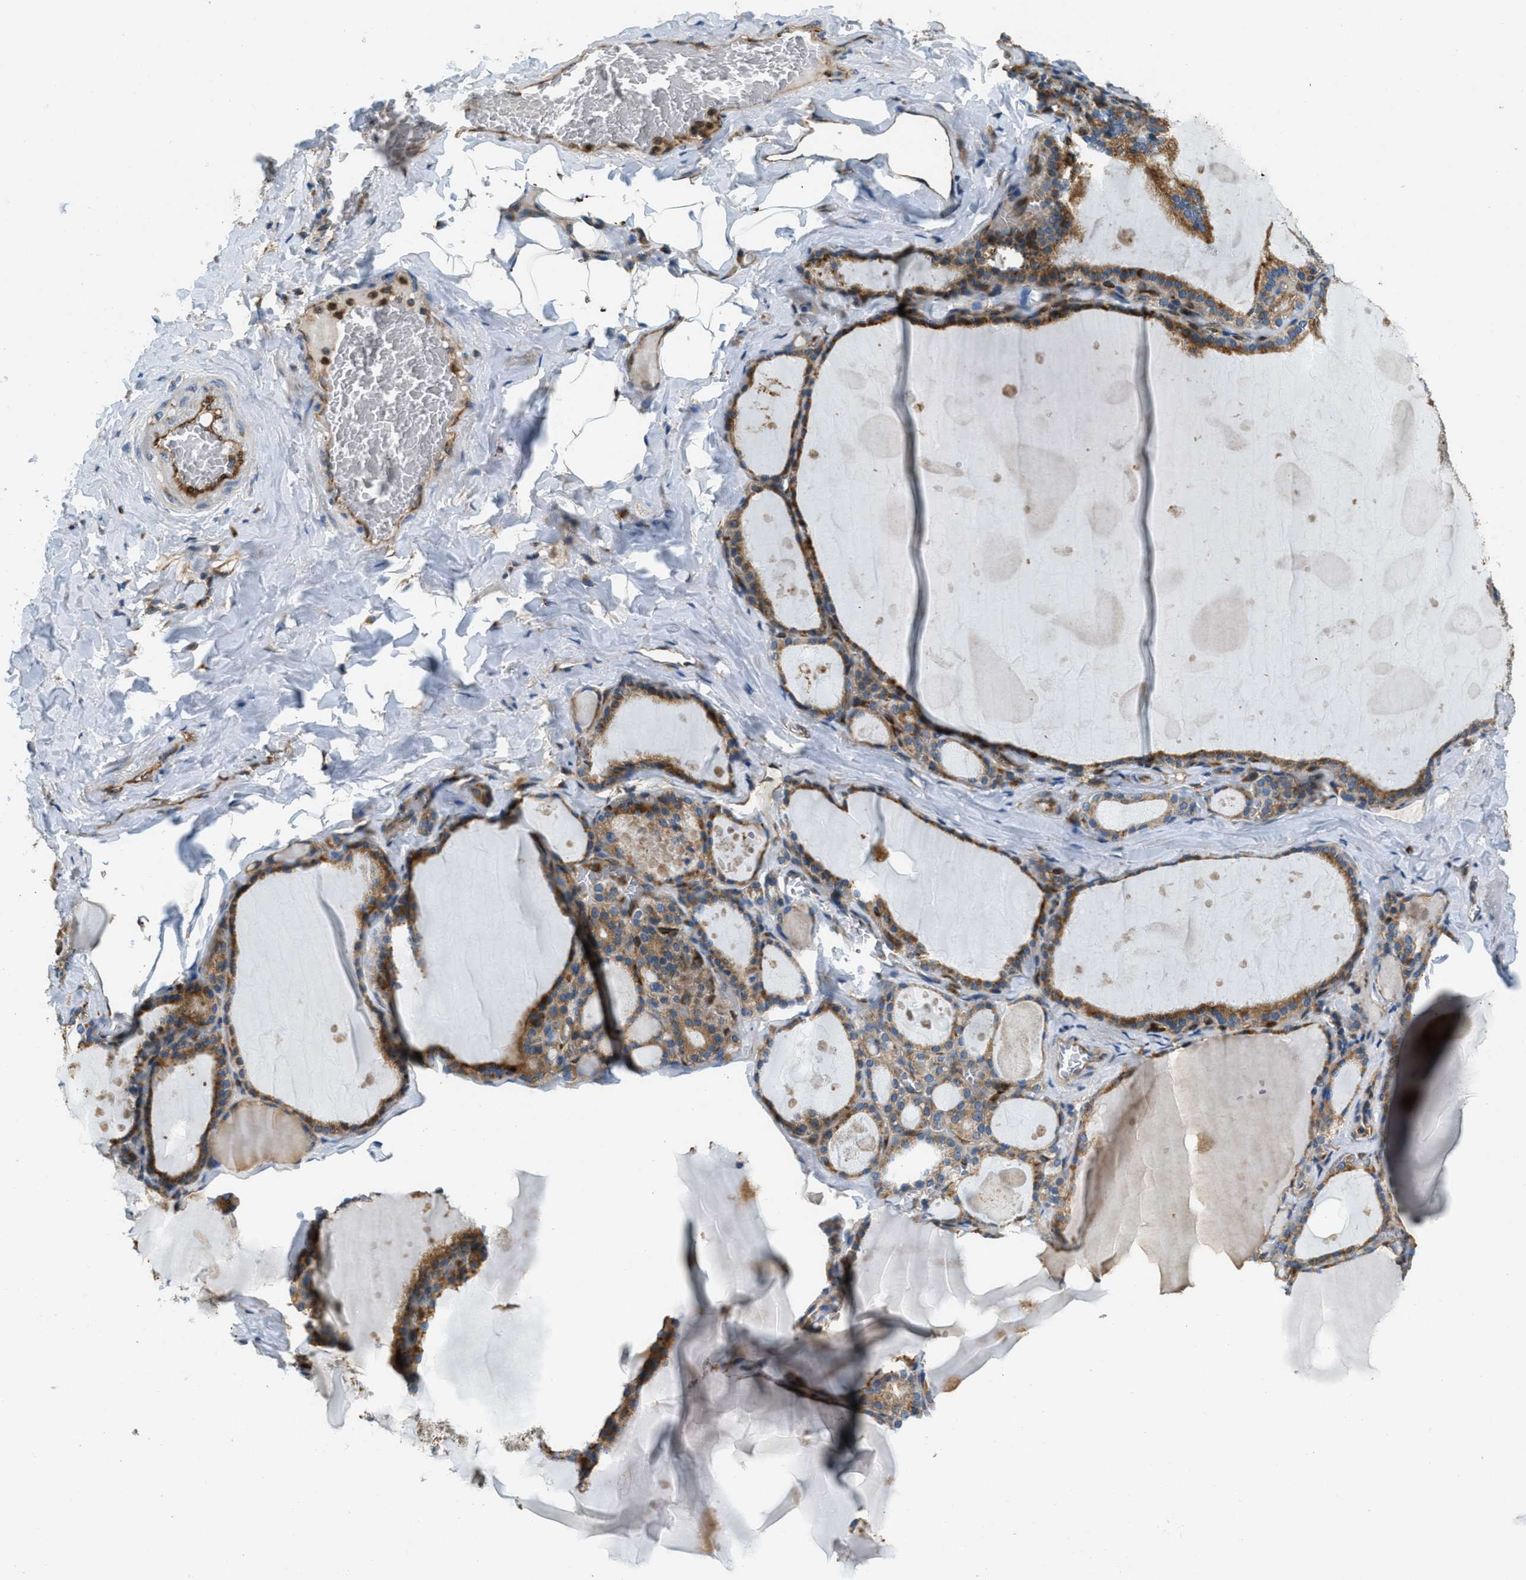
{"staining": {"intensity": "moderate", "quantity": ">75%", "location": "cytoplasmic/membranous"}, "tissue": "thyroid gland", "cell_type": "Glandular cells", "image_type": "normal", "snomed": [{"axis": "morphology", "description": "Normal tissue, NOS"}, {"axis": "topography", "description": "Thyroid gland"}], "caption": "Benign thyroid gland displays moderate cytoplasmic/membranous staining in about >75% of glandular cells, visualized by immunohistochemistry.", "gene": "GIMAP8", "patient": {"sex": "male", "age": 56}}